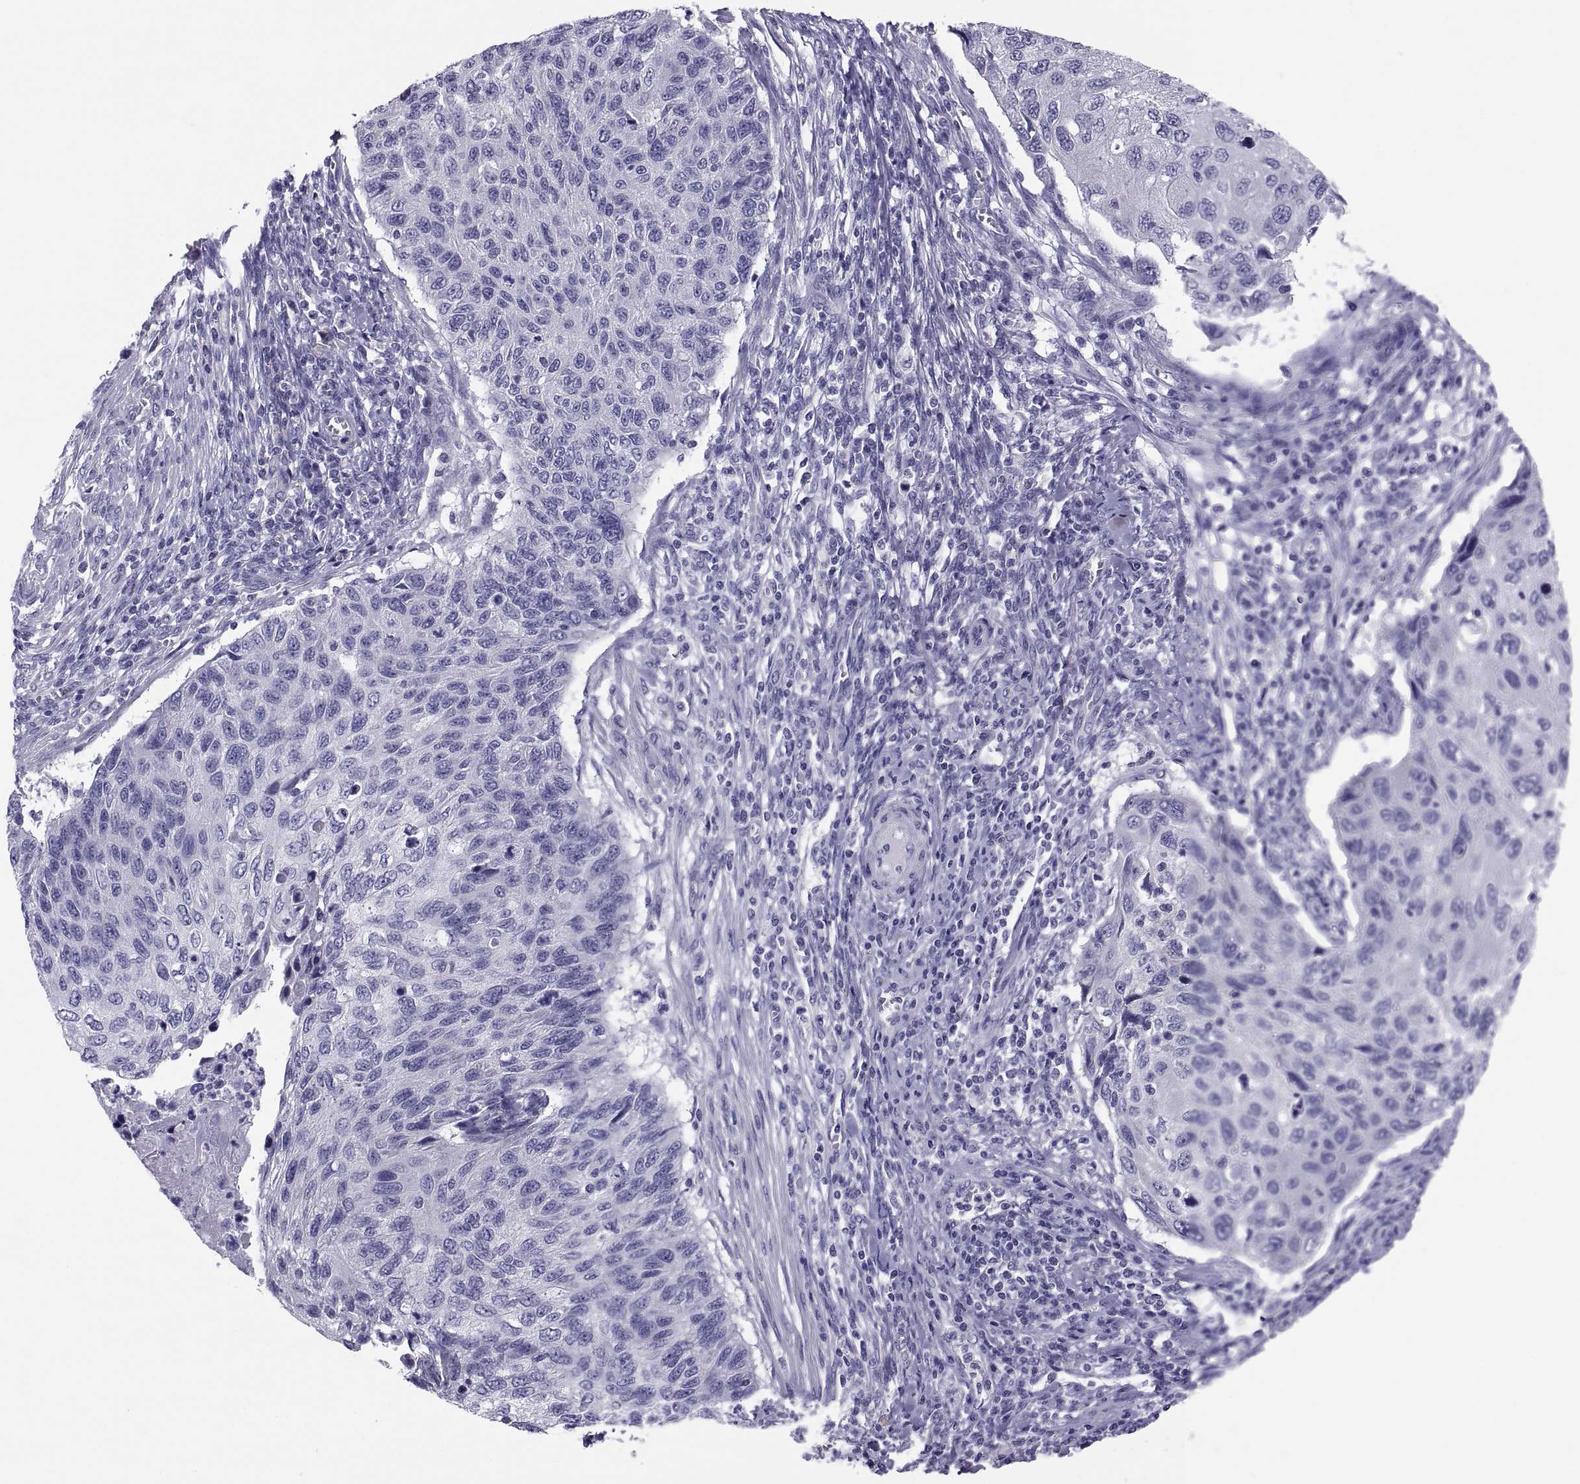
{"staining": {"intensity": "negative", "quantity": "none", "location": "none"}, "tissue": "cervical cancer", "cell_type": "Tumor cells", "image_type": "cancer", "snomed": [{"axis": "morphology", "description": "Squamous cell carcinoma, NOS"}, {"axis": "topography", "description": "Cervix"}], "caption": "This is an IHC photomicrograph of cervical cancer. There is no expression in tumor cells.", "gene": "RNASE12", "patient": {"sex": "female", "age": 70}}